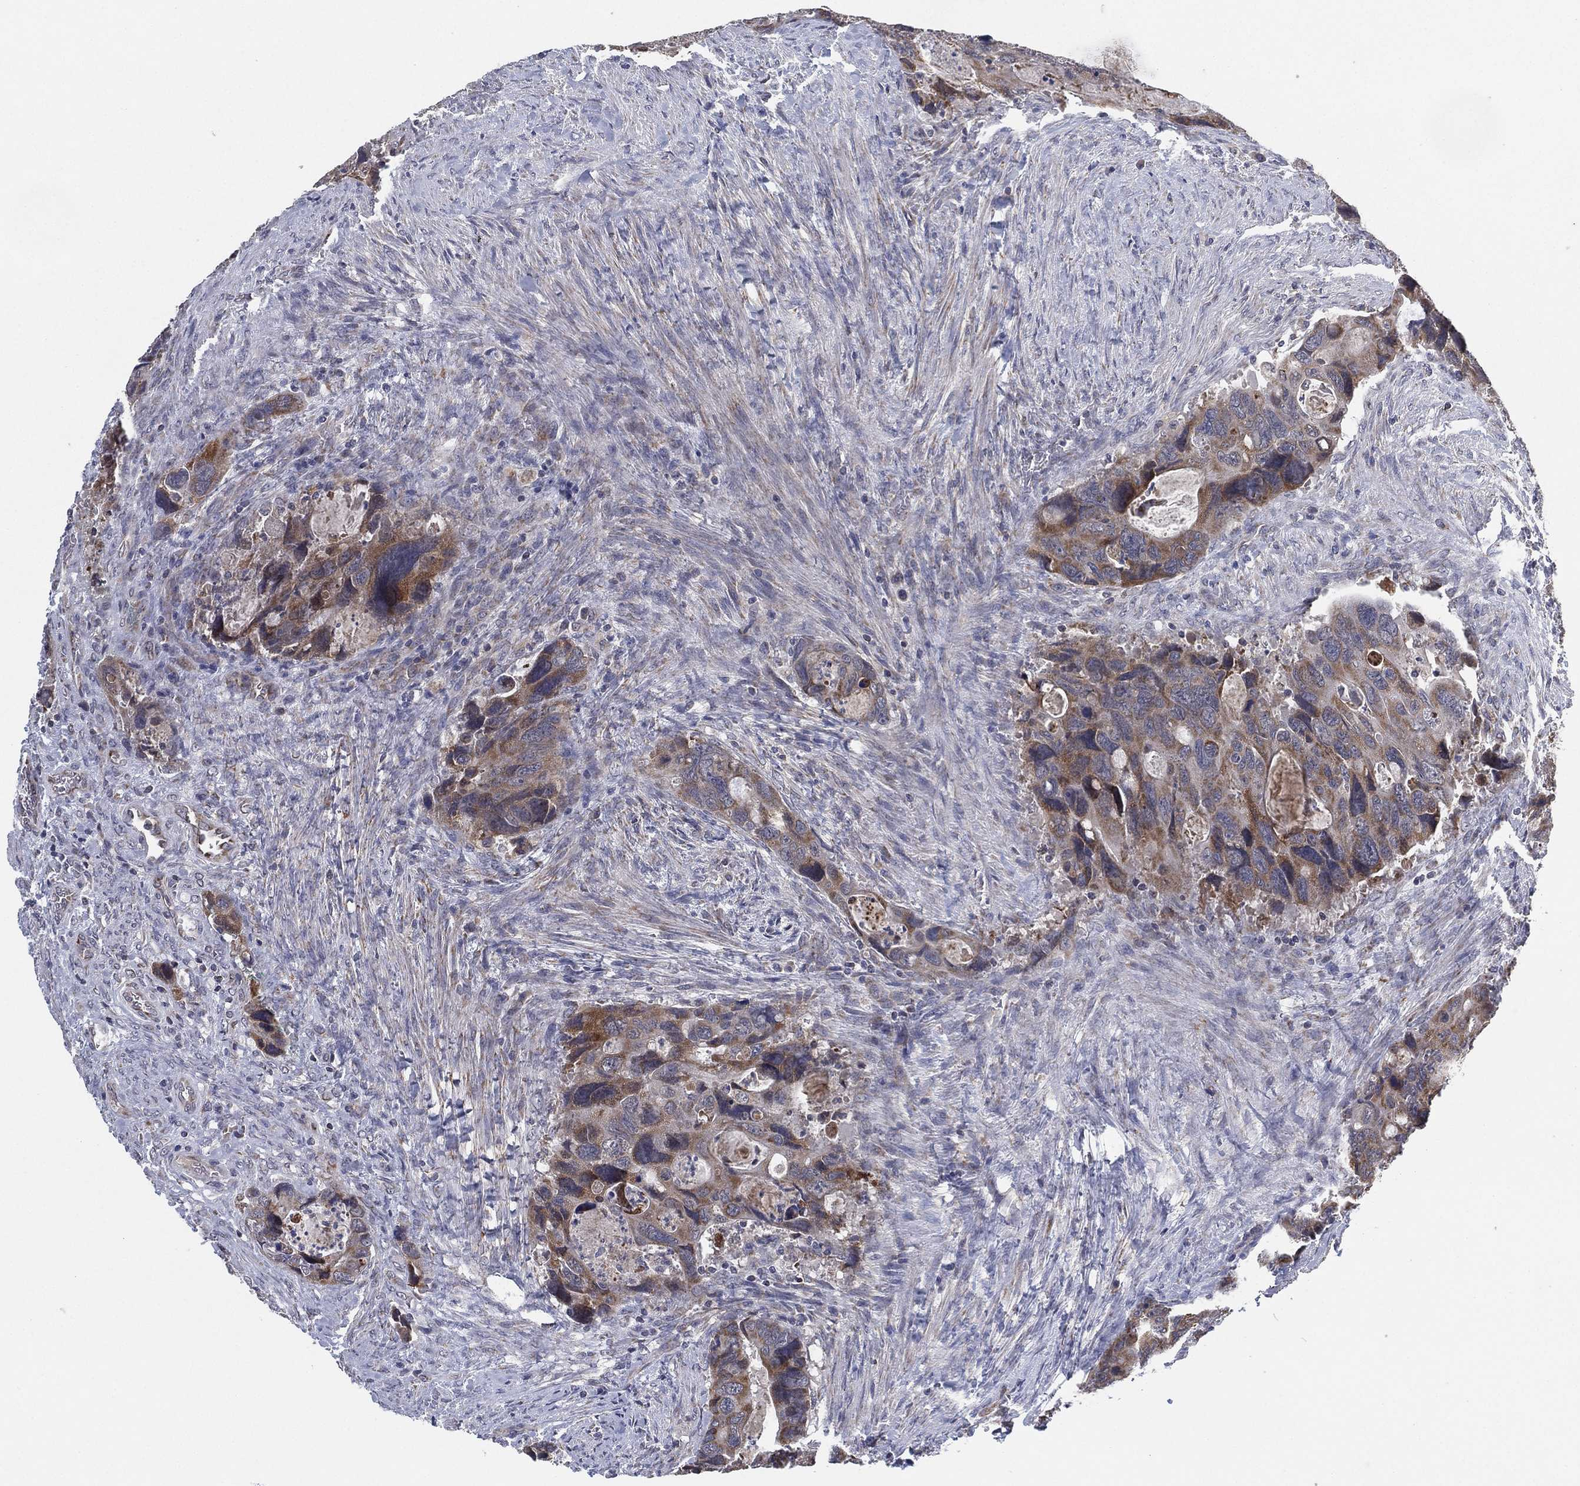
{"staining": {"intensity": "moderate", "quantity": "<25%", "location": "cytoplasmic/membranous"}, "tissue": "colorectal cancer", "cell_type": "Tumor cells", "image_type": "cancer", "snomed": [{"axis": "morphology", "description": "Adenocarcinoma, NOS"}, {"axis": "topography", "description": "Rectum"}], "caption": "A brown stain shows moderate cytoplasmic/membranous positivity of a protein in adenocarcinoma (colorectal) tumor cells.", "gene": "PSMG4", "patient": {"sex": "male", "age": 62}}